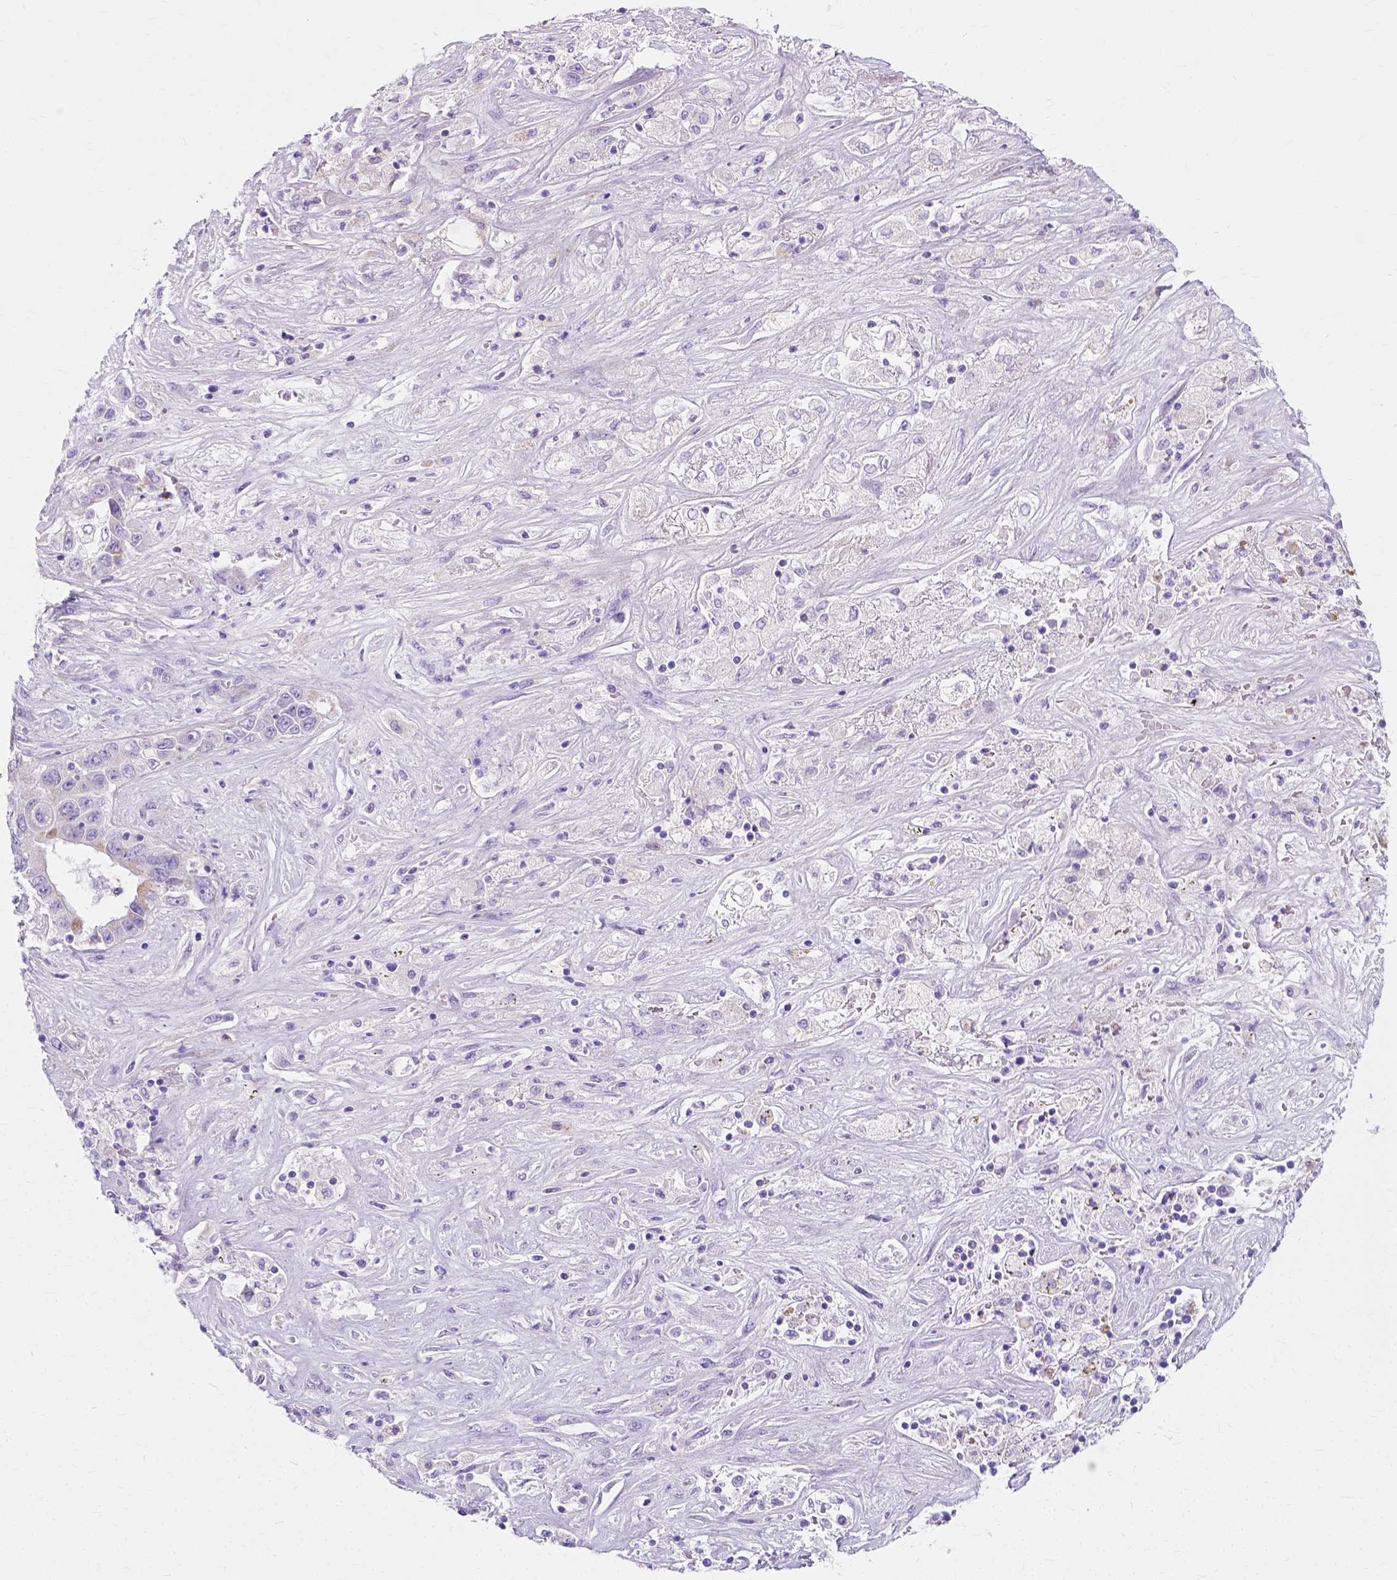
{"staining": {"intensity": "weak", "quantity": "<25%", "location": "cytoplasmic/membranous"}, "tissue": "liver cancer", "cell_type": "Tumor cells", "image_type": "cancer", "snomed": [{"axis": "morphology", "description": "Cholangiocarcinoma"}, {"axis": "topography", "description": "Liver"}], "caption": "Immunohistochemical staining of liver cancer displays no significant expression in tumor cells.", "gene": "MYH15", "patient": {"sex": "female", "age": 52}}